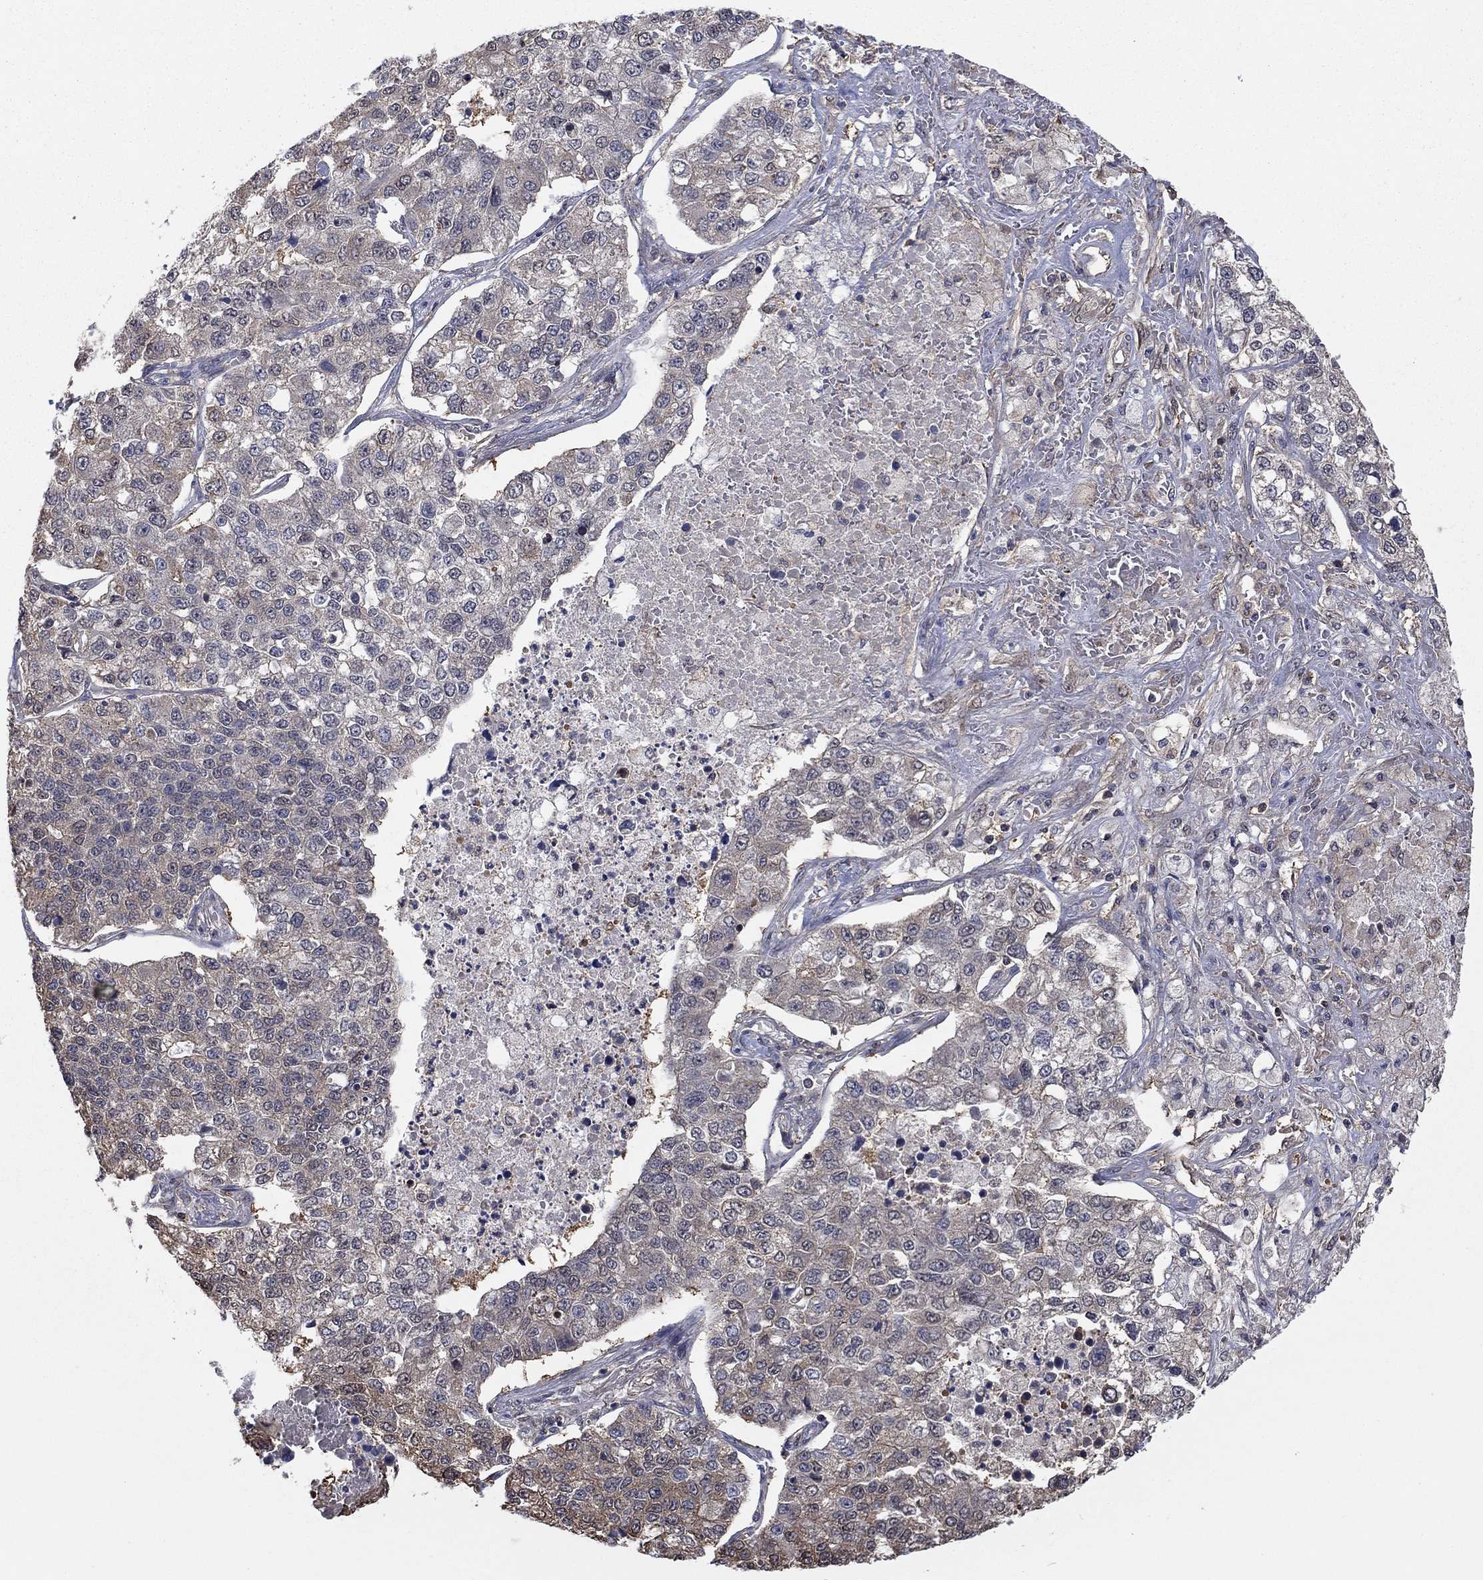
{"staining": {"intensity": "moderate", "quantity": "<25%", "location": "cytoplasmic/membranous"}, "tissue": "lung cancer", "cell_type": "Tumor cells", "image_type": "cancer", "snomed": [{"axis": "morphology", "description": "Adenocarcinoma, NOS"}, {"axis": "topography", "description": "Lung"}], "caption": "Tumor cells demonstrate low levels of moderate cytoplasmic/membranous positivity in approximately <25% of cells in lung cancer.", "gene": "RNF114", "patient": {"sex": "male", "age": 49}}